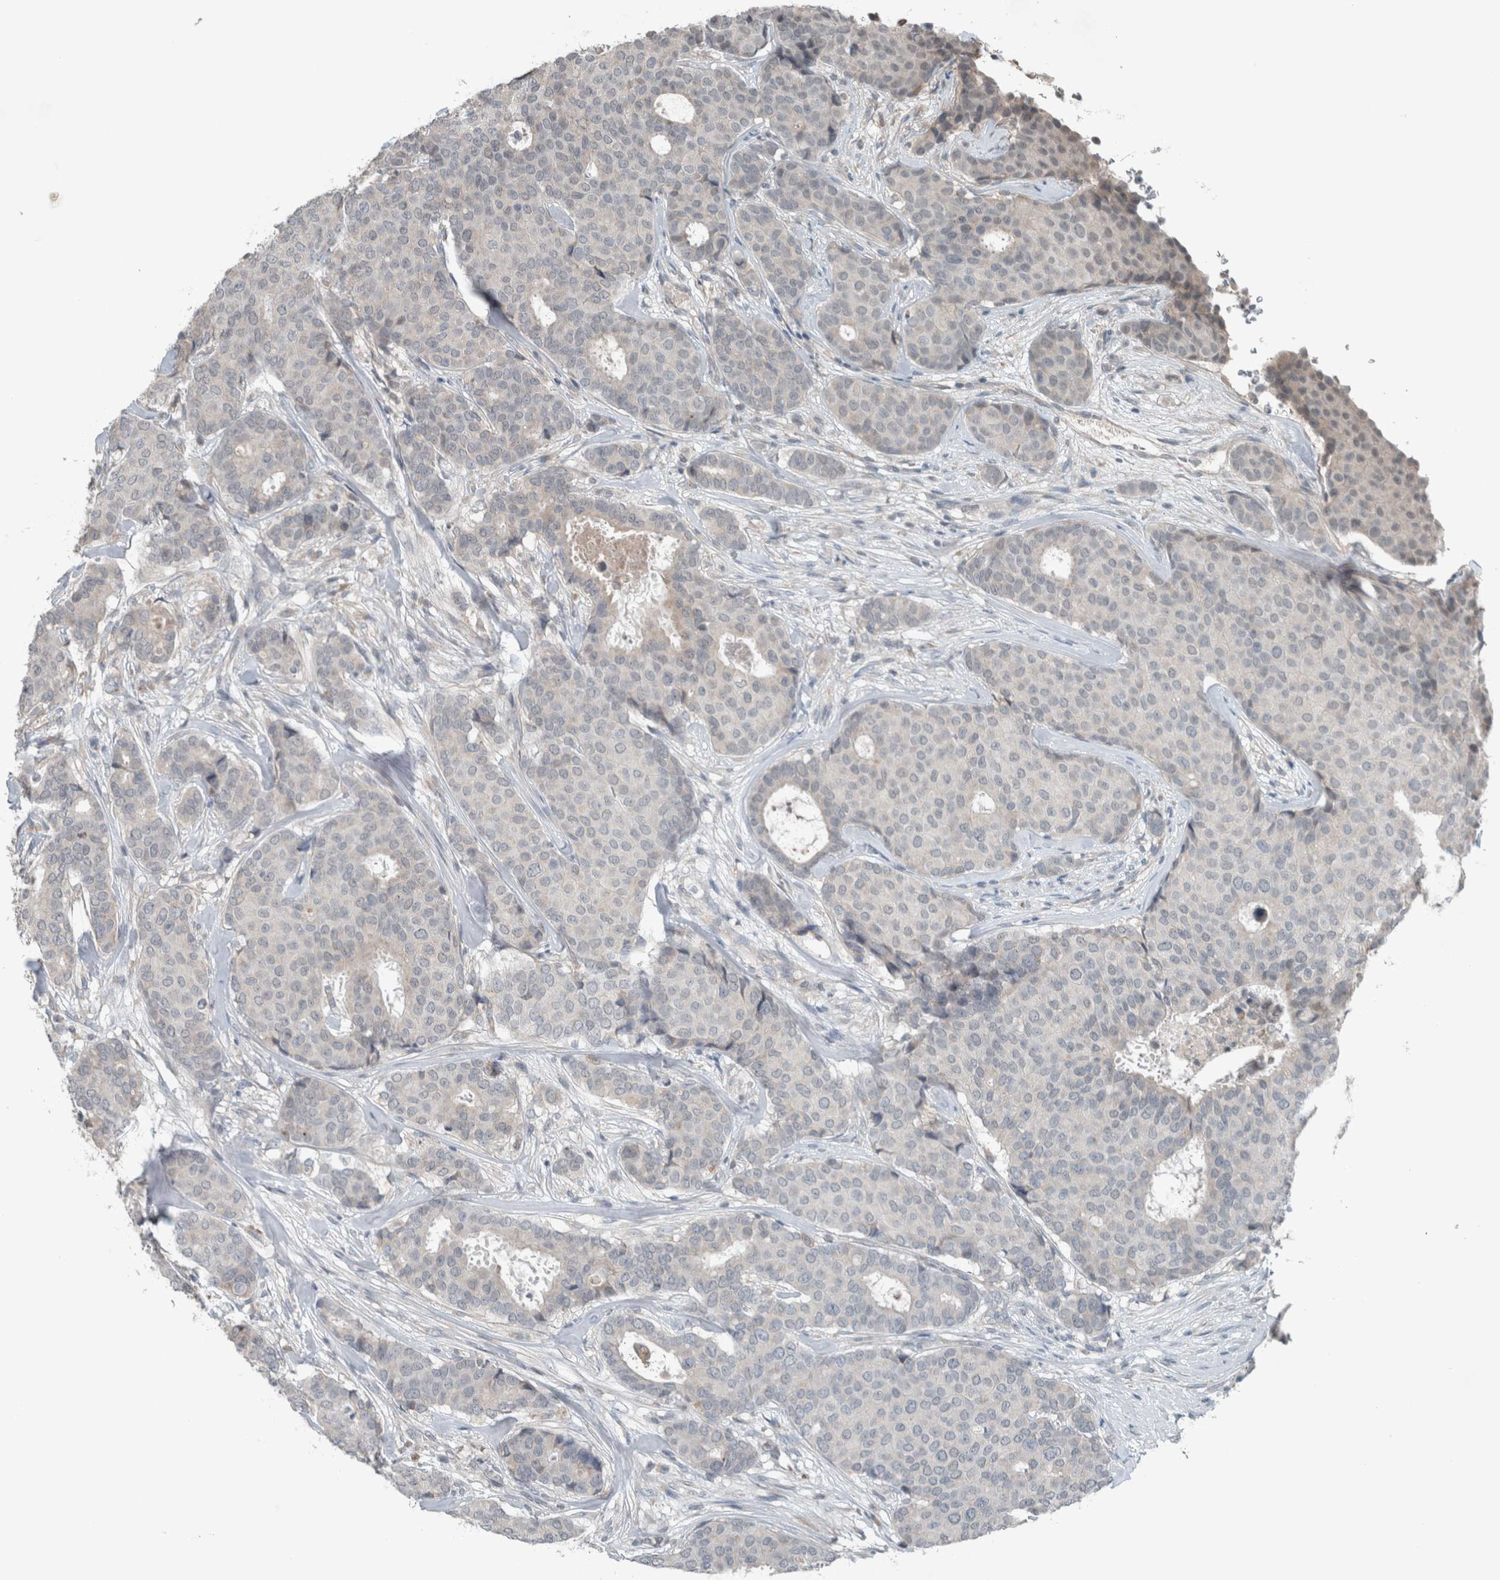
{"staining": {"intensity": "negative", "quantity": "none", "location": "none"}, "tissue": "breast cancer", "cell_type": "Tumor cells", "image_type": "cancer", "snomed": [{"axis": "morphology", "description": "Duct carcinoma"}, {"axis": "topography", "description": "Breast"}], "caption": "Histopathology image shows no significant protein positivity in tumor cells of breast invasive ductal carcinoma.", "gene": "JADE2", "patient": {"sex": "female", "age": 75}}